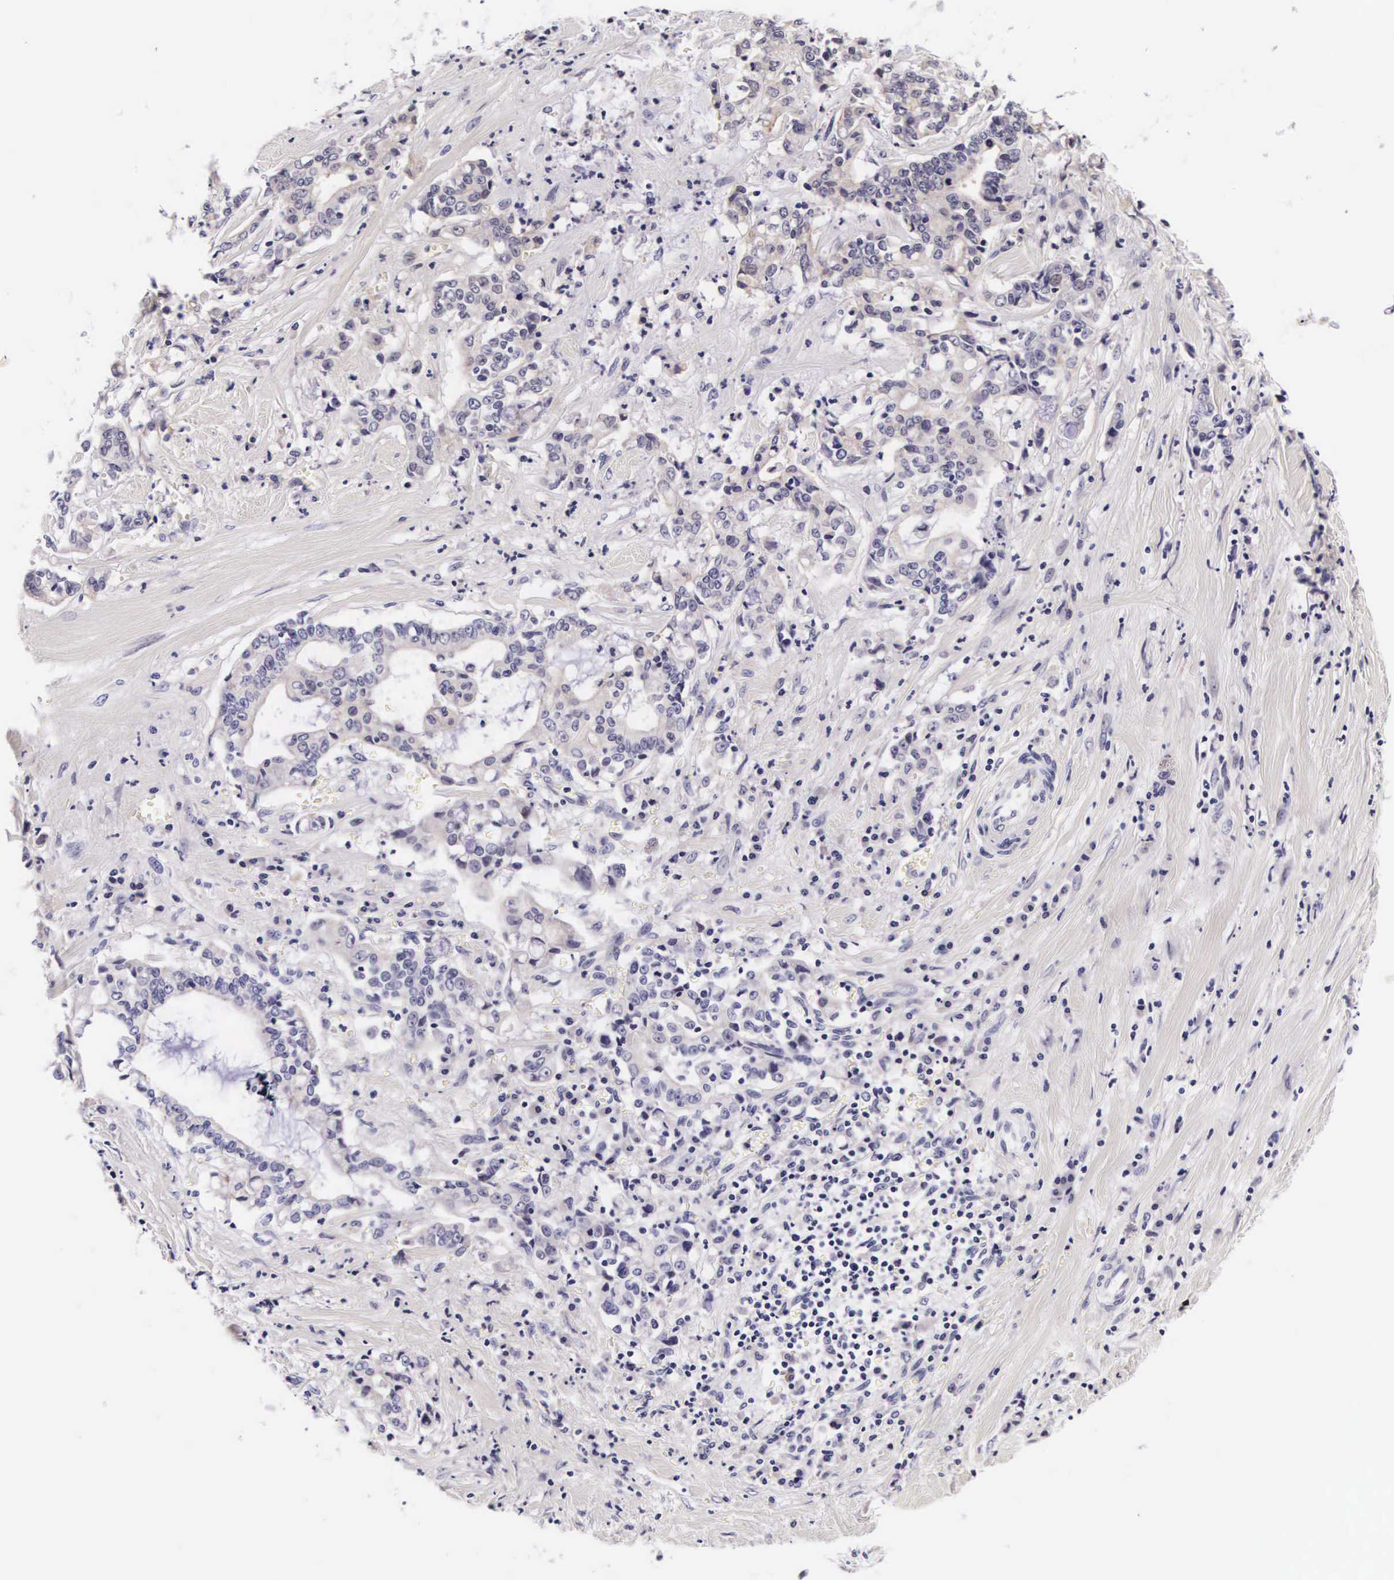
{"staining": {"intensity": "negative", "quantity": "none", "location": "none"}, "tissue": "liver cancer", "cell_type": "Tumor cells", "image_type": "cancer", "snomed": [{"axis": "morphology", "description": "Cholangiocarcinoma"}, {"axis": "topography", "description": "Liver"}], "caption": "This is an immunohistochemistry (IHC) photomicrograph of cholangiocarcinoma (liver). There is no expression in tumor cells.", "gene": "PHETA2", "patient": {"sex": "male", "age": 57}}